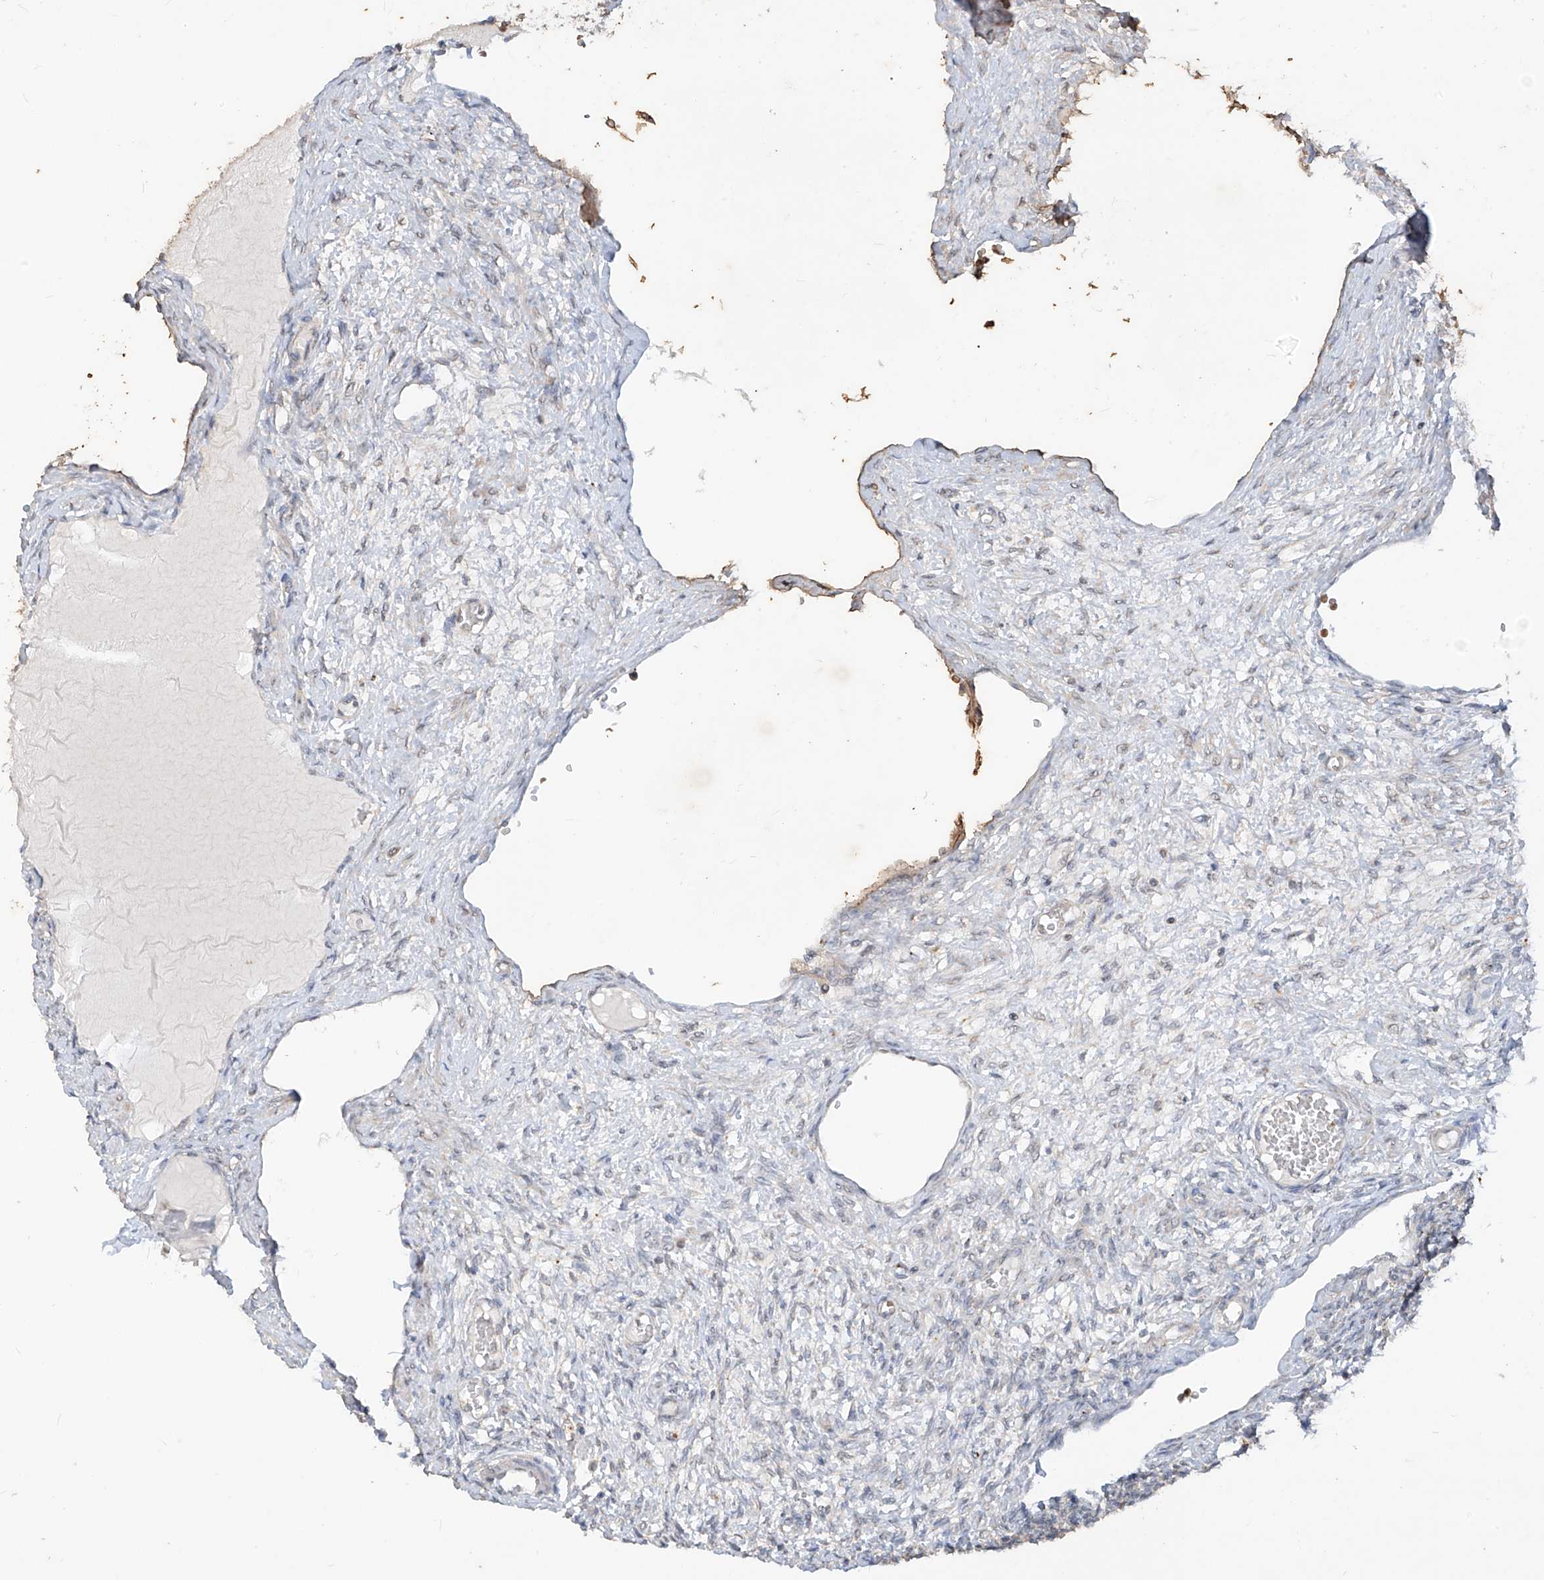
{"staining": {"intensity": "negative", "quantity": "none", "location": "none"}, "tissue": "ovary", "cell_type": "Ovarian stroma cells", "image_type": "normal", "snomed": [{"axis": "morphology", "description": "Normal tissue, NOS"}, {"axis": "topography", "description": "Ovary"}], "caption": "IHC of benign ovary demonstrates no expression in ovarian stroma cells.", "gene": "MTUS2", "patient": {"sex": "female", "age": 27}}